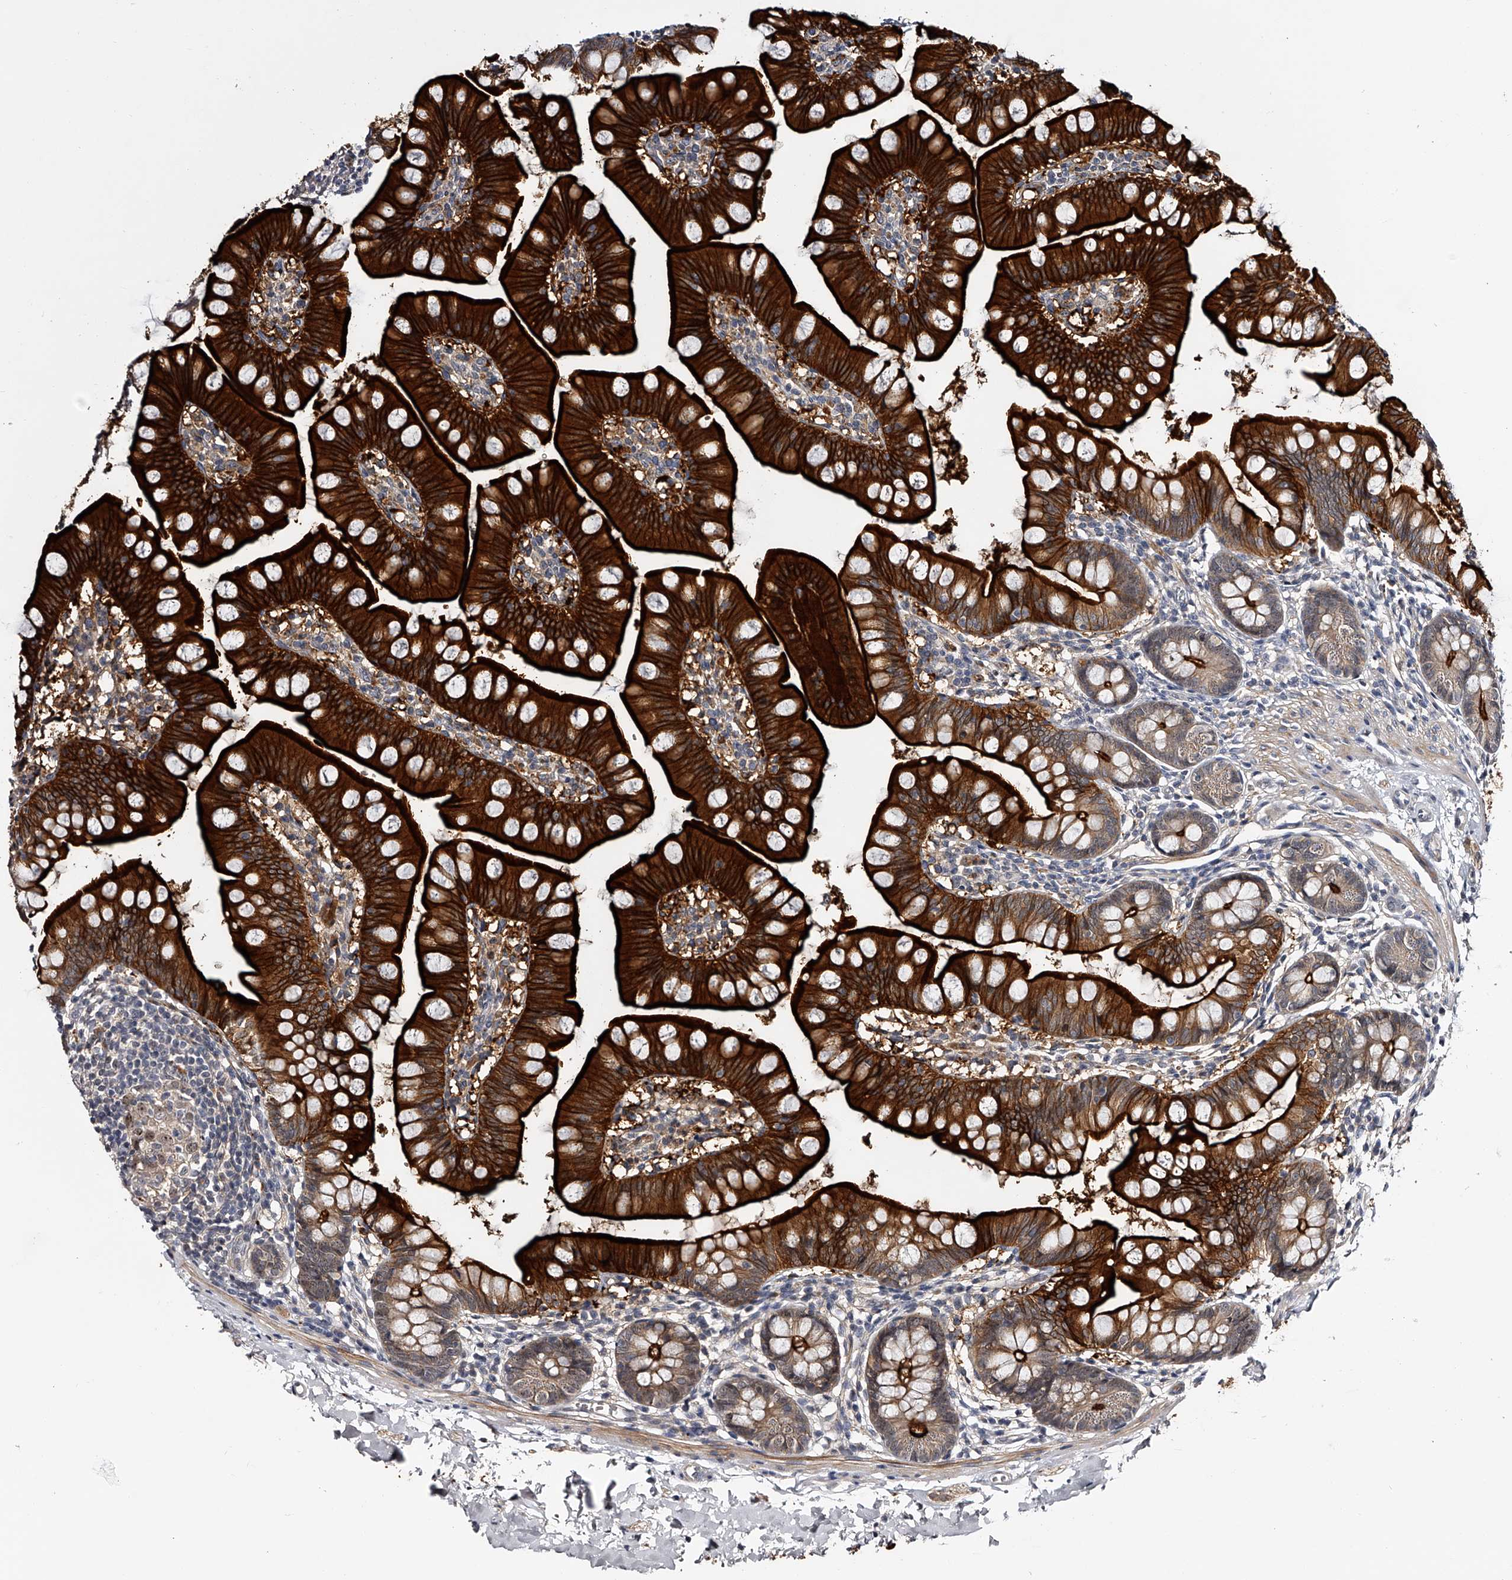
{"staining": {"intensity": "strong", "quantity": "25%-75%", "location": "cytoplasmic/membranous"}, "tissue": "small intestine", "cell_type": "Glandular cells", "image_type": "normal", "snomed": [{"axis": "morphology", "description": "Normal tissue, NOS"}, {"axis": "topography", "description": "Small intestine"}], "caption": "Approximately 25%-75% of glandular cells in unremarkable human small intestine display strong cytoplasmic/membranous protein staining as visualized by brown immunohistochemical staining.", "gene": "MDN1", "patient": {"sex": "male", "age": 7}}